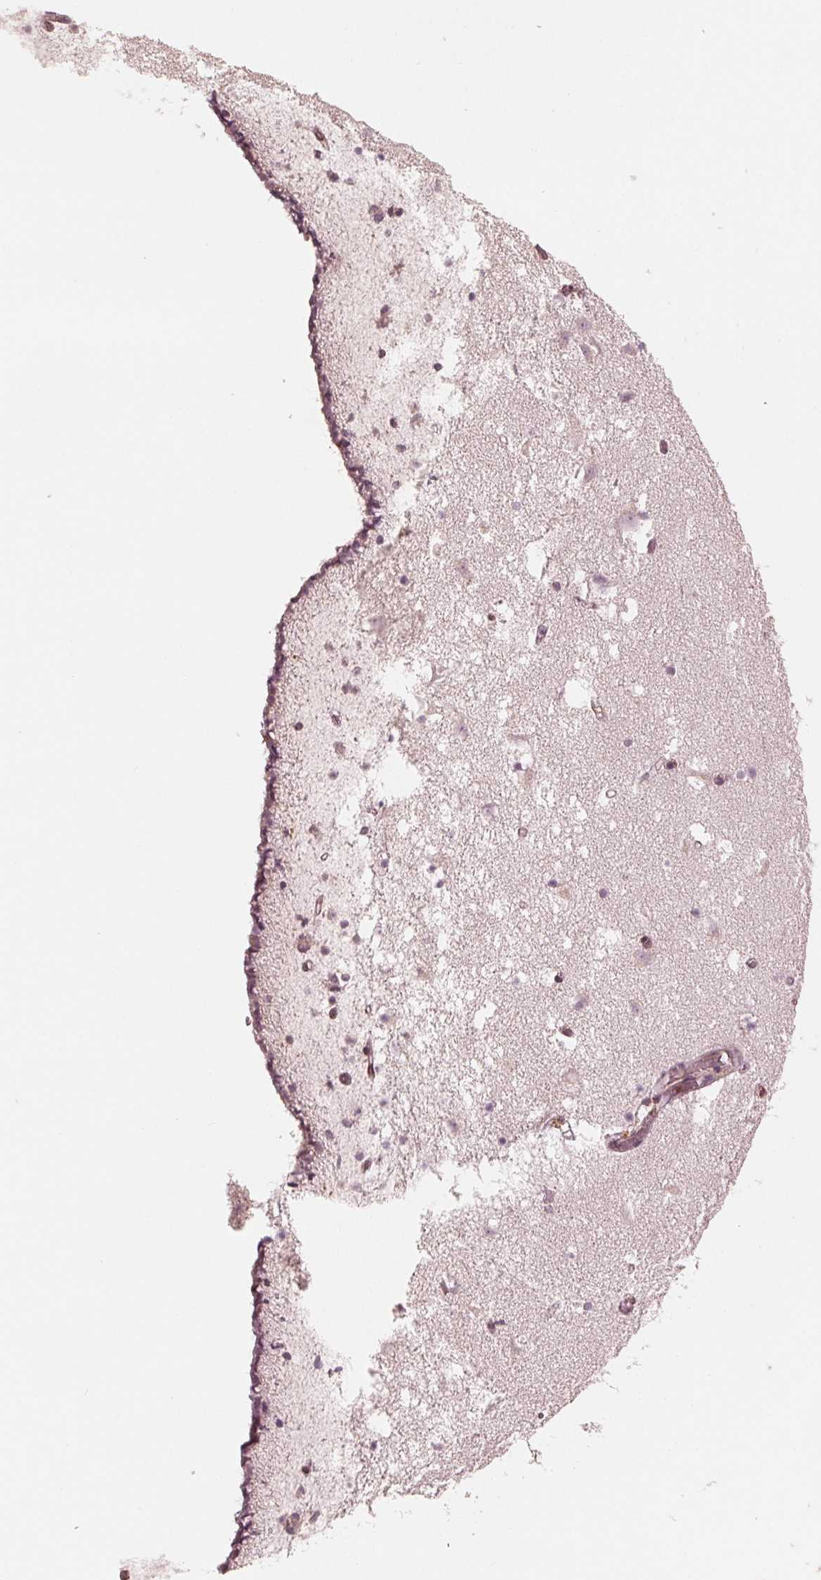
{"staining": {"intensity": "negative", "quantity": "none", "location": "none"}, "tissue": "caudate", "cell_type": "Glial cells", "image_type": "normal", "snomed": [{"axis": "morphology", "description": "Normal tissue, NOS"}, {"axis": "topography", "description": "Lateral ventricle wall"}], "caption": "This is an immunohistochemistry image of unremarkable caudate. There is no expression in glial cells.", "gene": "IKBIP", "patient": {"sex": "female", "age": 42}}